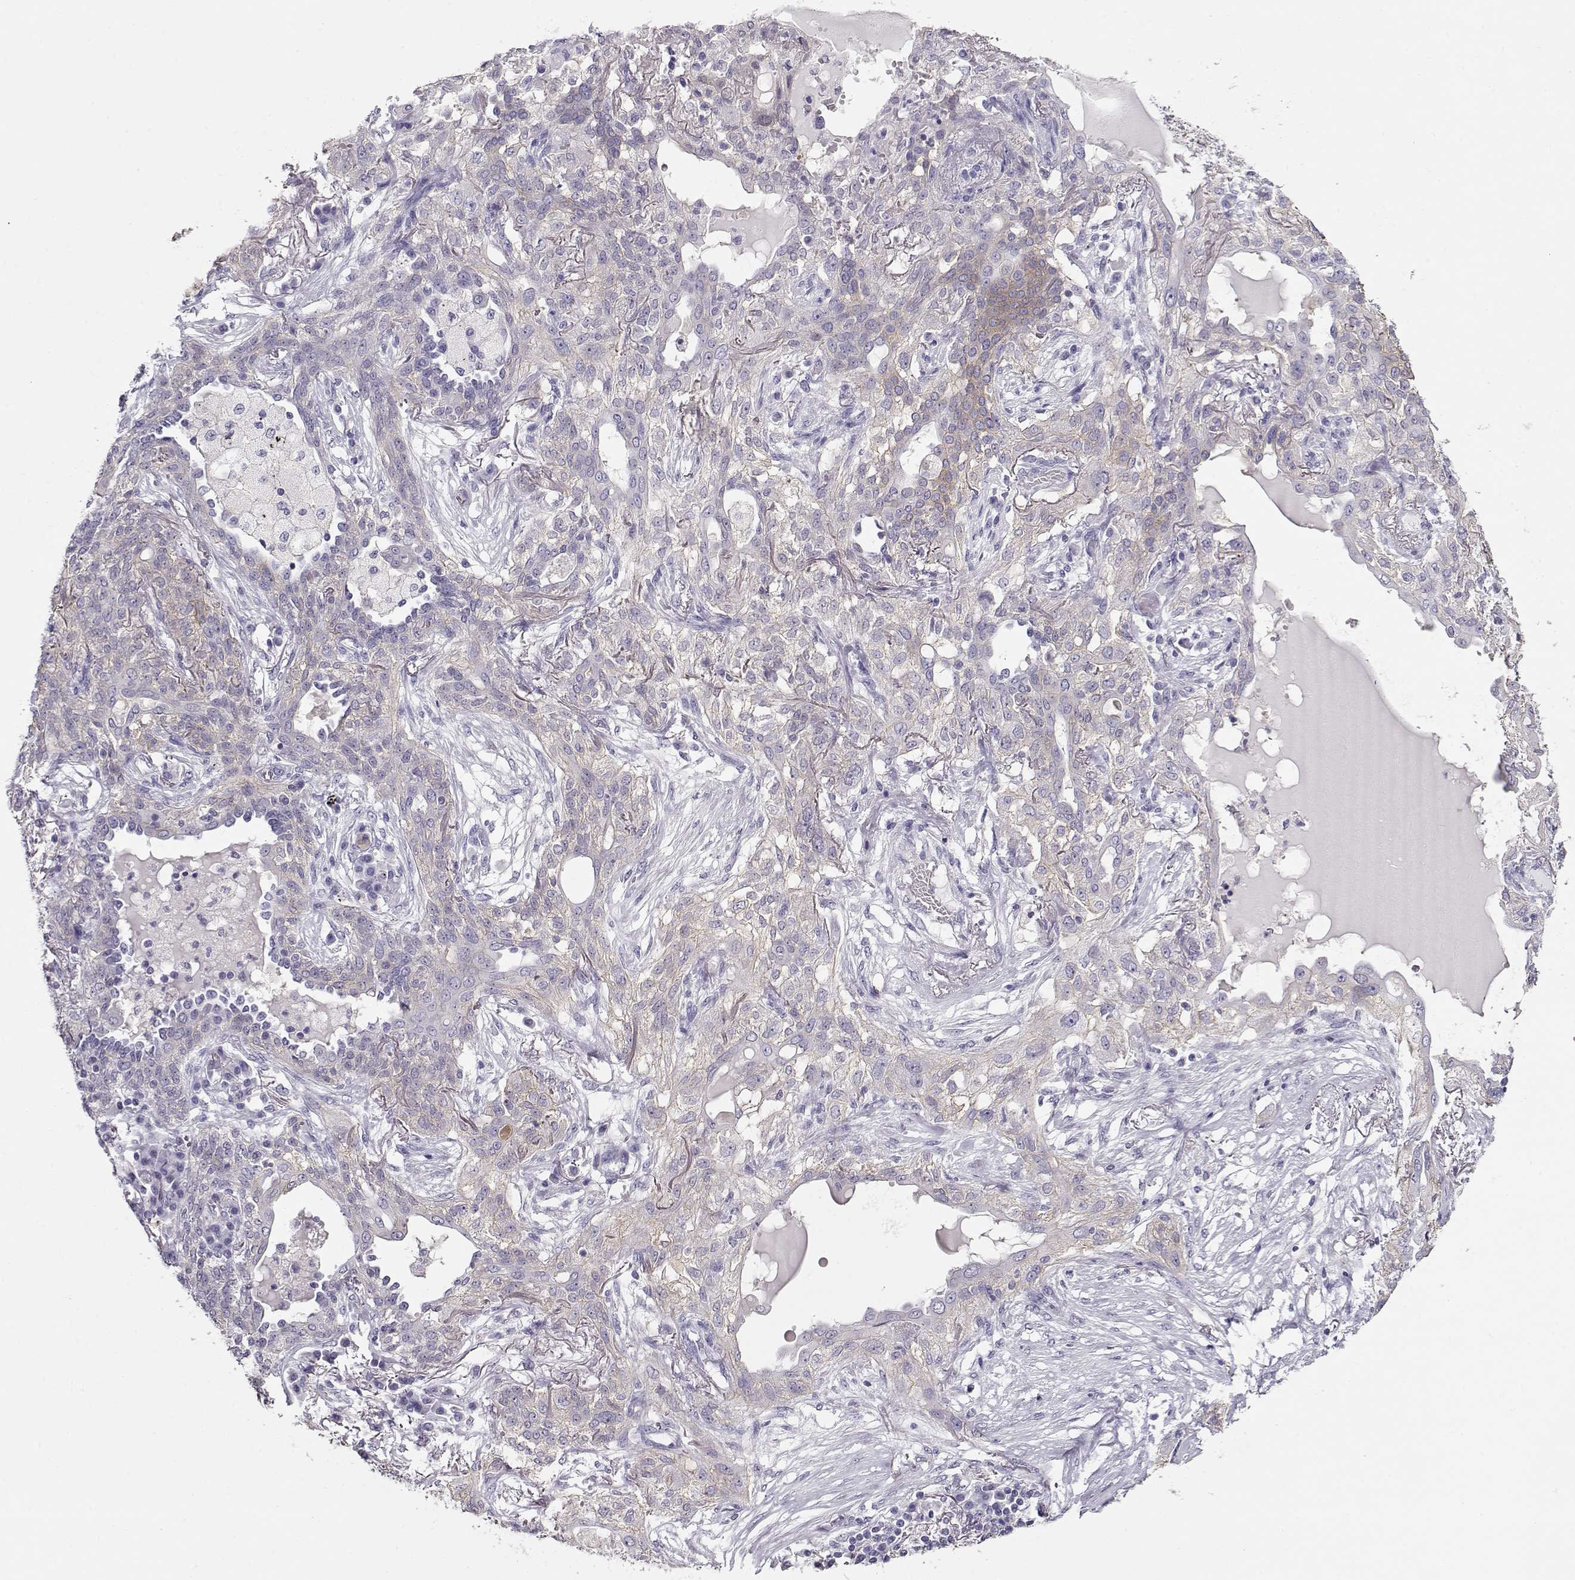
{"staining": {"intensity": "weak", "quantity": "<25%", "location": "cytoplasmic/membranous"}, "tissue": "lung cancer", "cell_type": "Tumor cells", "image_type": "cancer", "snomed": [{"axis": "morphology", "description": "Squamous cell carcinoma, NOS"}, {"axis": "topography", "description": "Lung"}], "caption": "Tumor cells show no significant protein positivity in lung cancer (squamous cell carcinoma). (DAB (3,3'-diaminobenzidine) IHC with hematoxylin counter stain).", "gene": "NDRG4", "patient": {"sex": "female", "age": 70}}